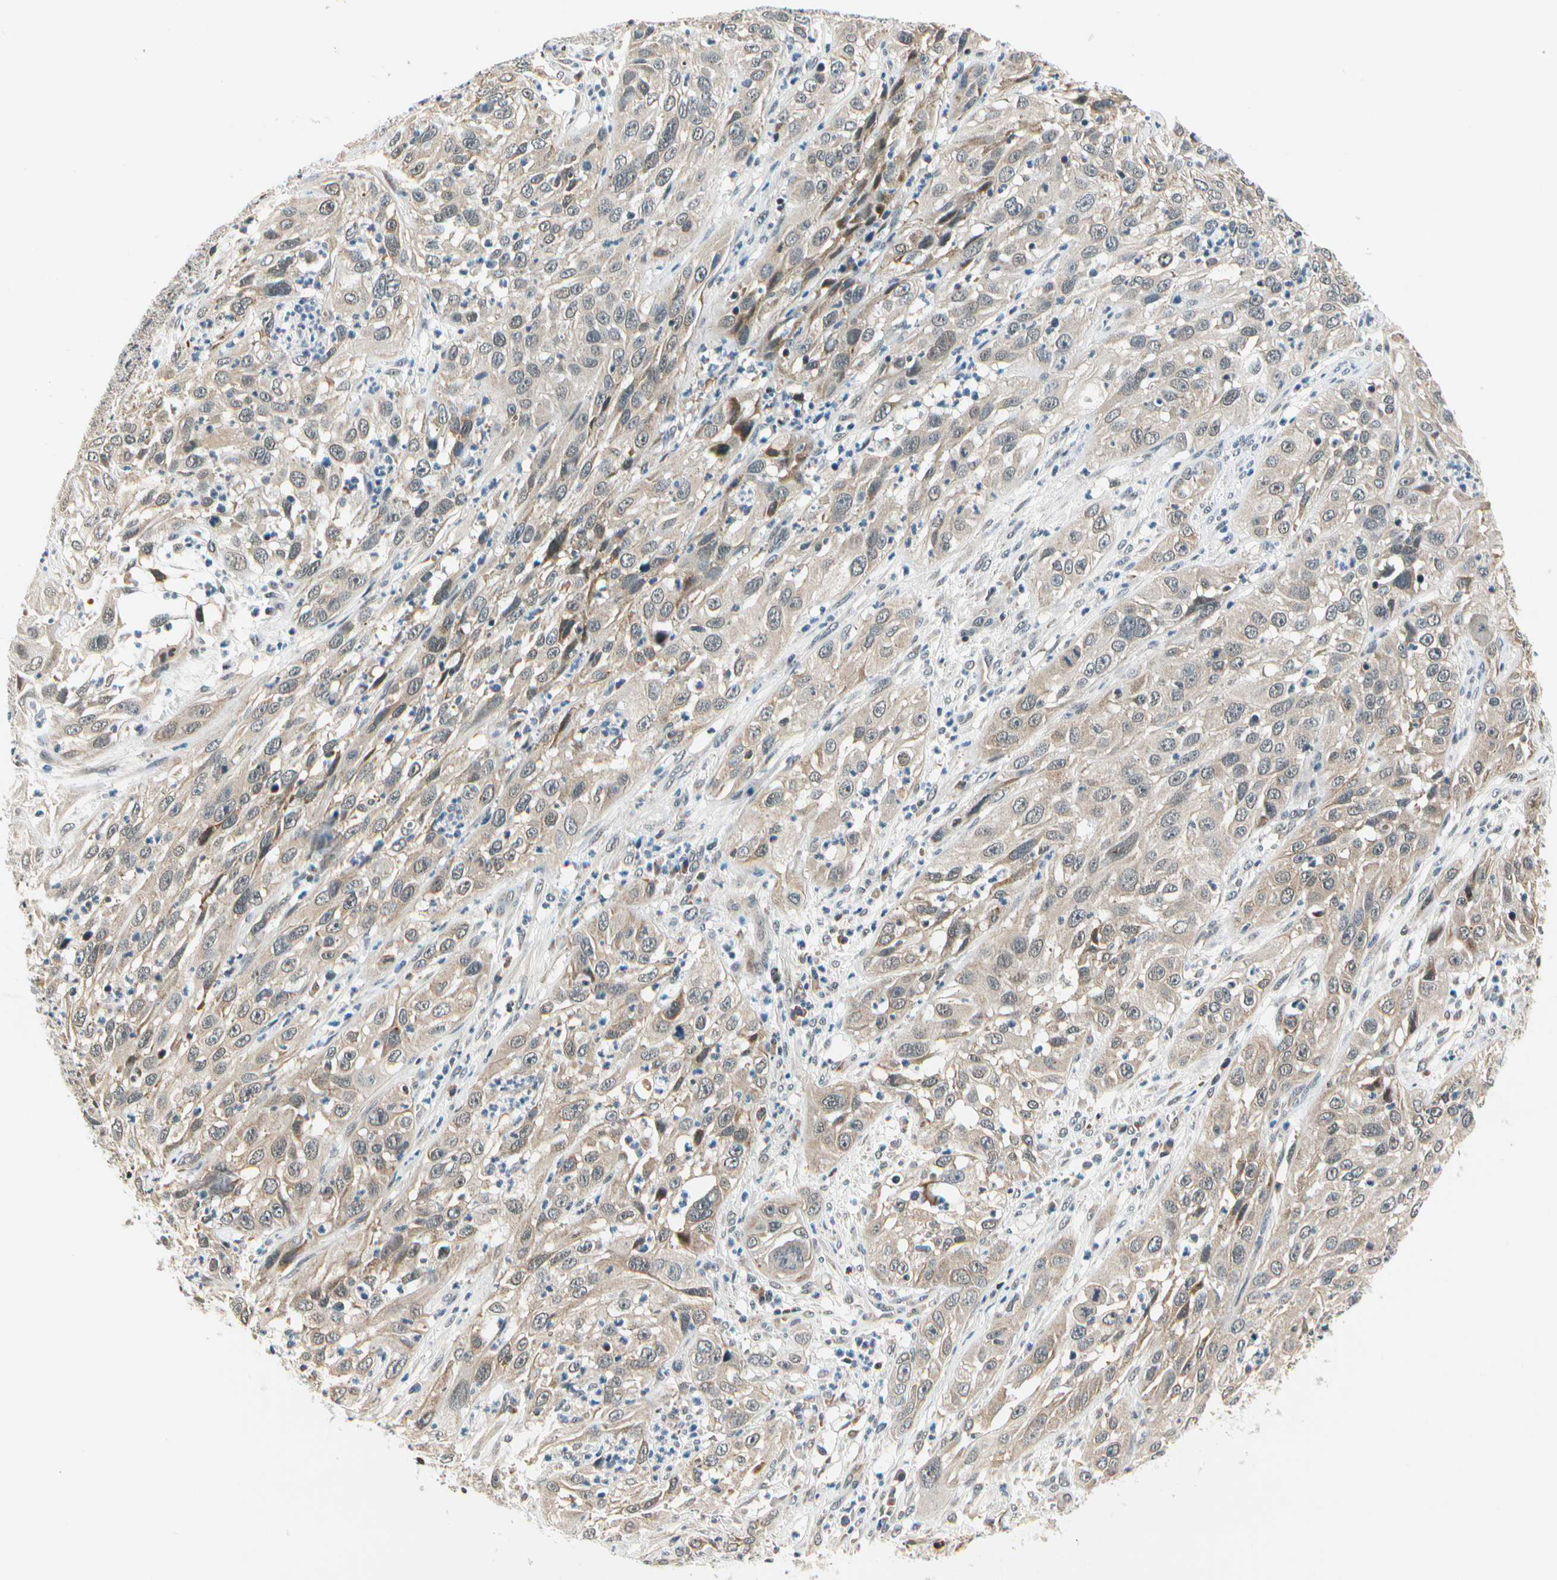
{"staining": {"intensity": "weak", "quantity": ">75%", "location": "cytoplasmic/membranous"}, "tissue": "cervical cancer", "cell_type": "Tumor cells", "image_type": "cancer", "snomed": [{"axis": "morphology", "description": "Squamous cell carcinoma, NOS"}, {"axis": "topography", "description": "Cervix"}], "caption": "The immunohistochemical stain labels weak cytoplasmic/membranous staining in tumor cells of cervical cancer tissue.", "gene": "PDK2", "patient": {"sex": "female", "age": 32}}